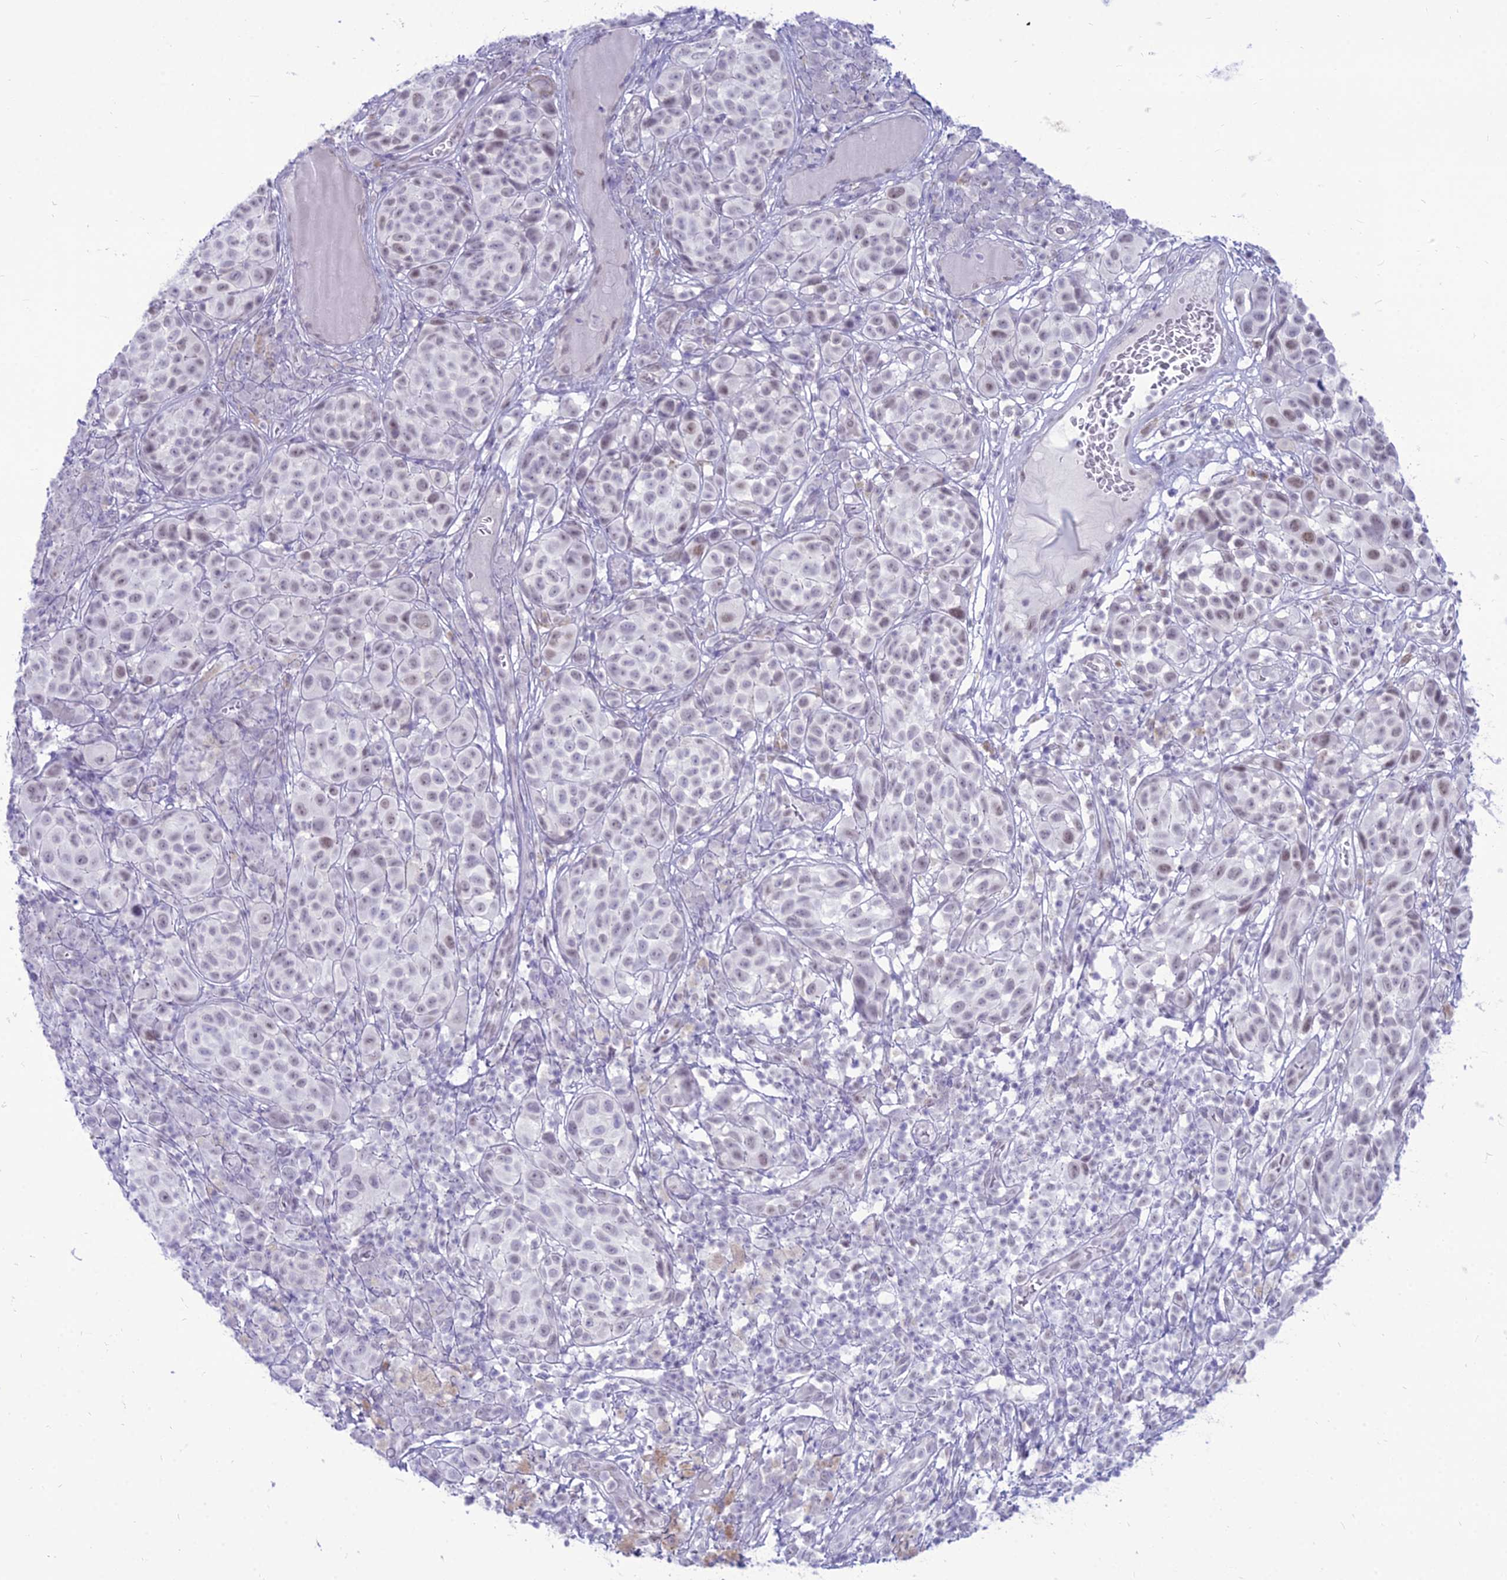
{"staining": {"intensity": "weak", "quantity": "25%-75%", "location": "nuclear"}, "tissue": "melanoma", "cell_type": "Tumor cells", "image_type": "cancer", "snomed": [{"axis": "morphology", "description": "Malignant melanoma, NOS"}, {"axis": "topography", "description": "Skin"}], "caption": "This is a histology image of immunohistochemistry staining of malignant melanoma, which shows weak staining in the nuclear of tumor cells.", "gene": "DHX40", "patient": {"sex": "male", "age": 38}}